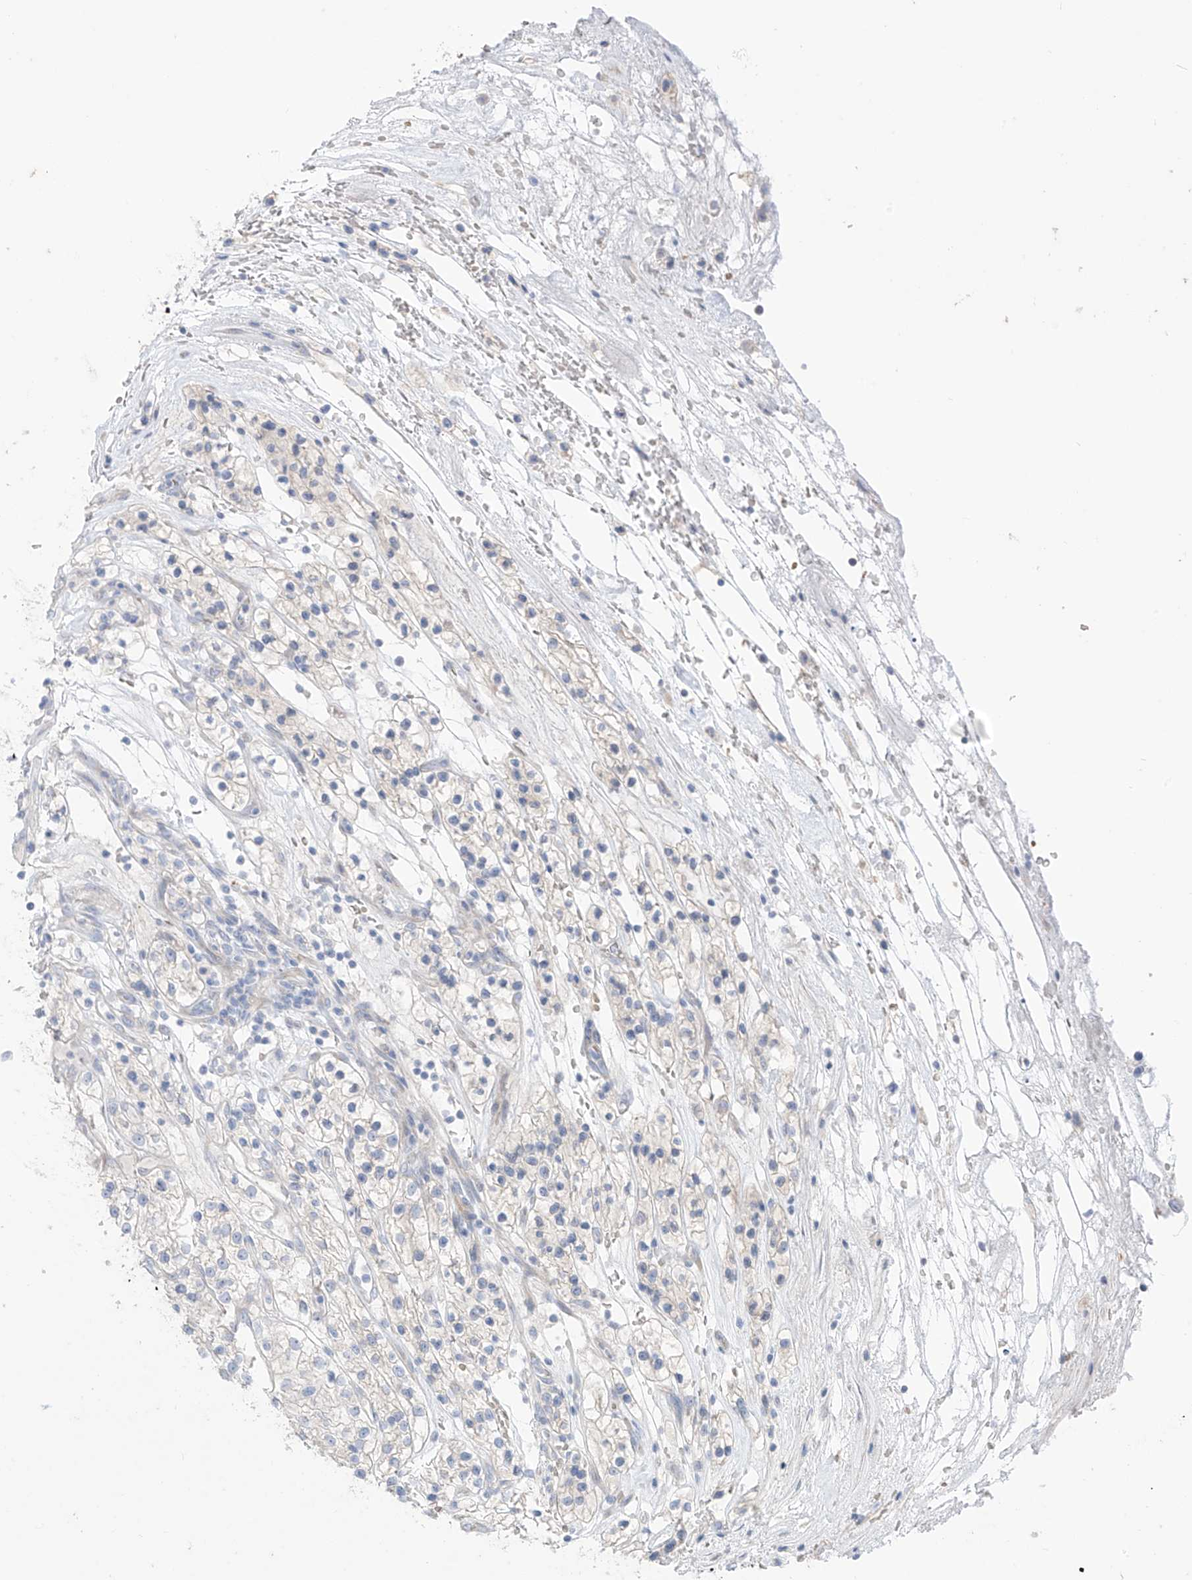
{"staining": {"intensity": "negative", "quantity": "none", "location": "none"}, "tissue": "renal cancer", "cell_type": "Tumor cells", "image_type": "cancer", "snomed": [{"axis": "morphology", "description": "Adenocarcinoma, NOS"}, {"axis": "topography", "description": "Kidney"}], "caption": "Tumor cells are negative for brown protein staining in renal cancer (adenocarcinoma).", "gene": "ASPRV1", "patient": {"sex": "female", "age": 57}}